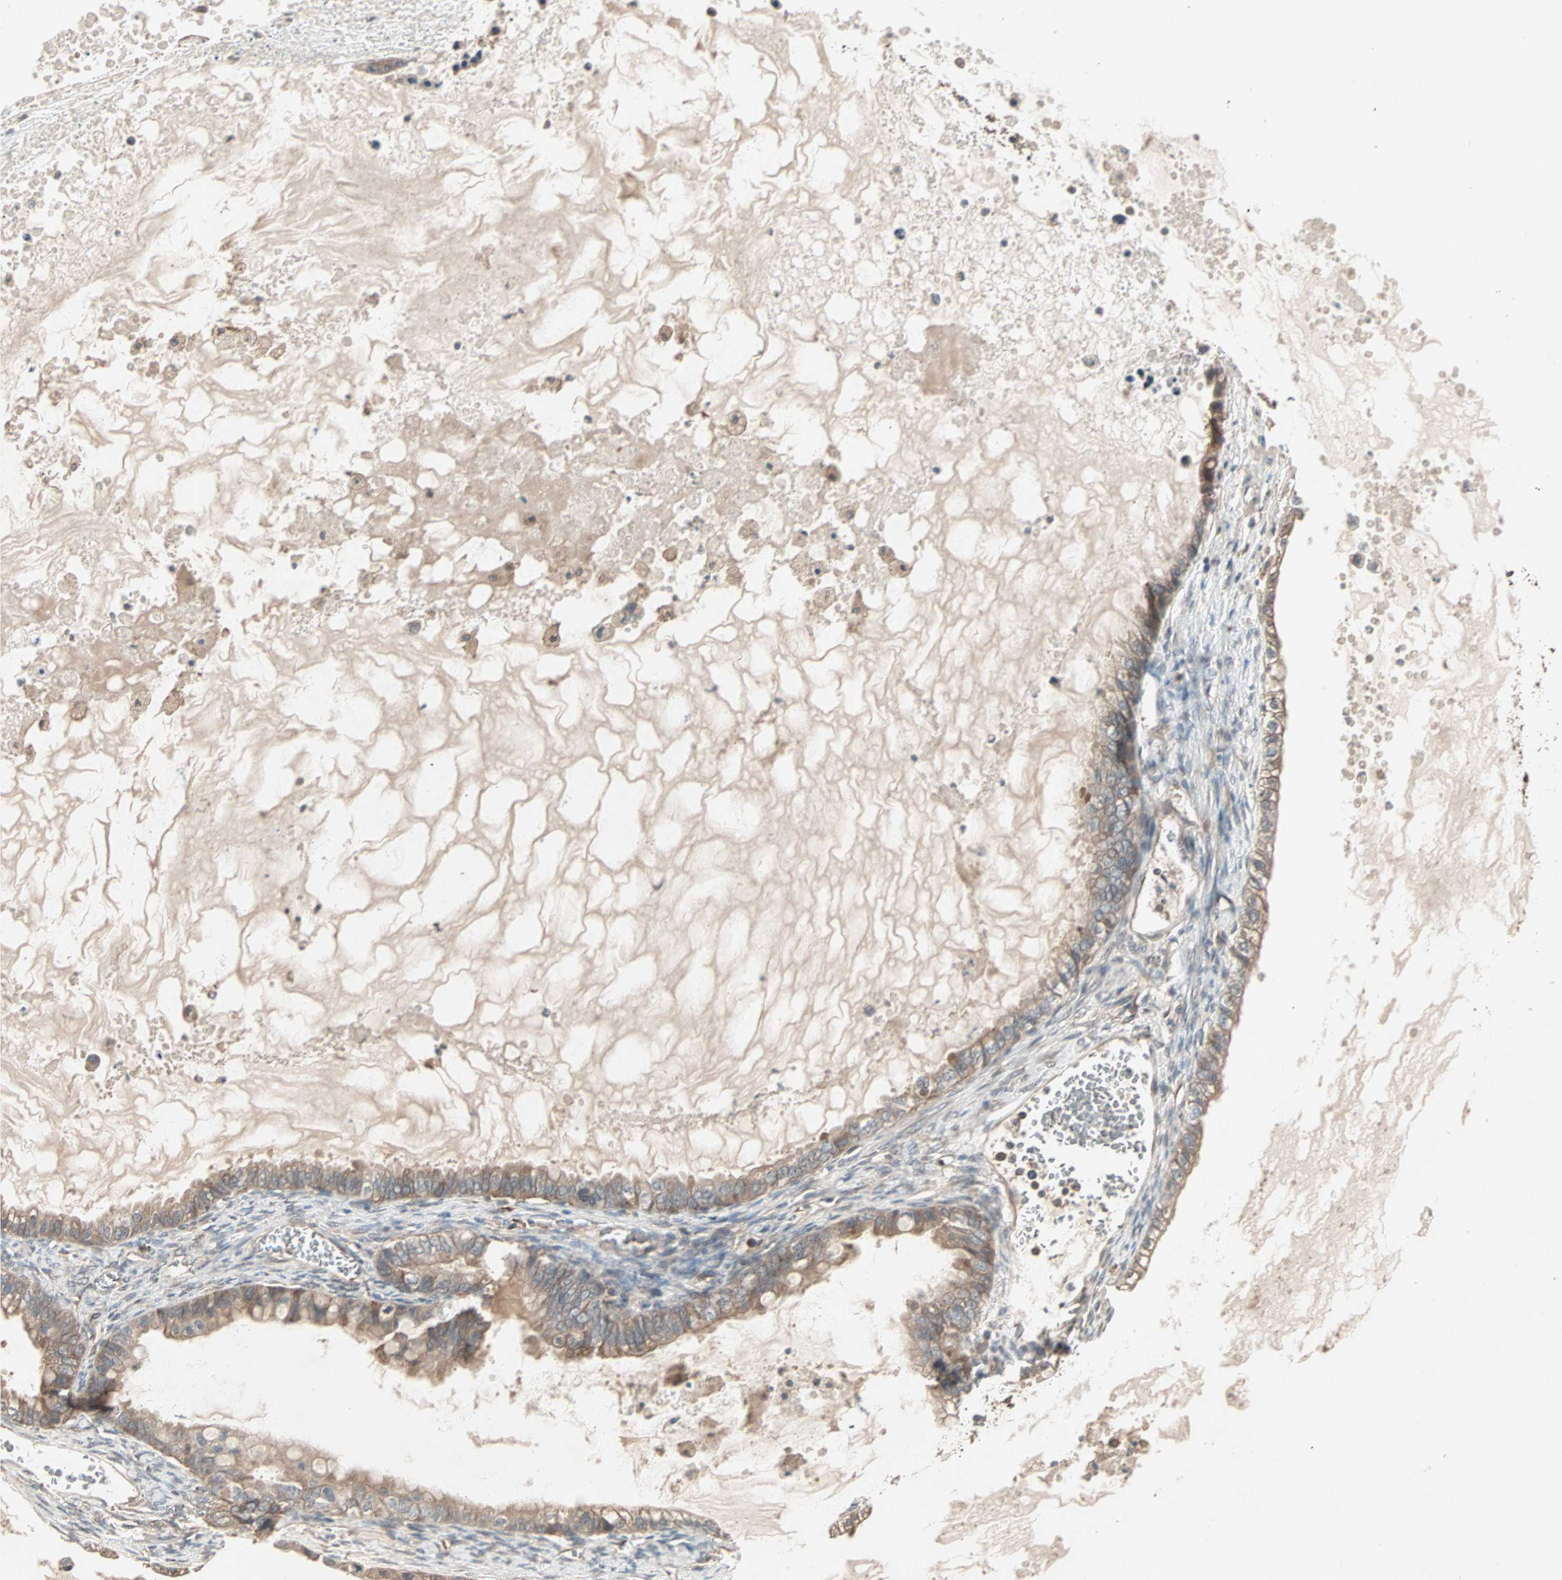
{"staining": {"intensity": "moderate", "quantity": ">75%", "location": "cytoplasmic/membranous"}, "tissue": "ovarian cancer", "cell_type": "Tumor cells", "image_type": "cancer", "snomed": [{"axis": "morphology", "description": "Cystadenocarcinoma, mucinous, NOS"}, {"axis": "topography", "description": "Ovary"}], "caption": "Ovarian cancer (mucinous cystadenocarcinoma) stained with immunohistochemistry exhibits moderate cytoplasmic/membranous staining in approximately >75% of tumor cells.", "gene": "UBAC1", "patient": {"sex": "female", "age": 80}}